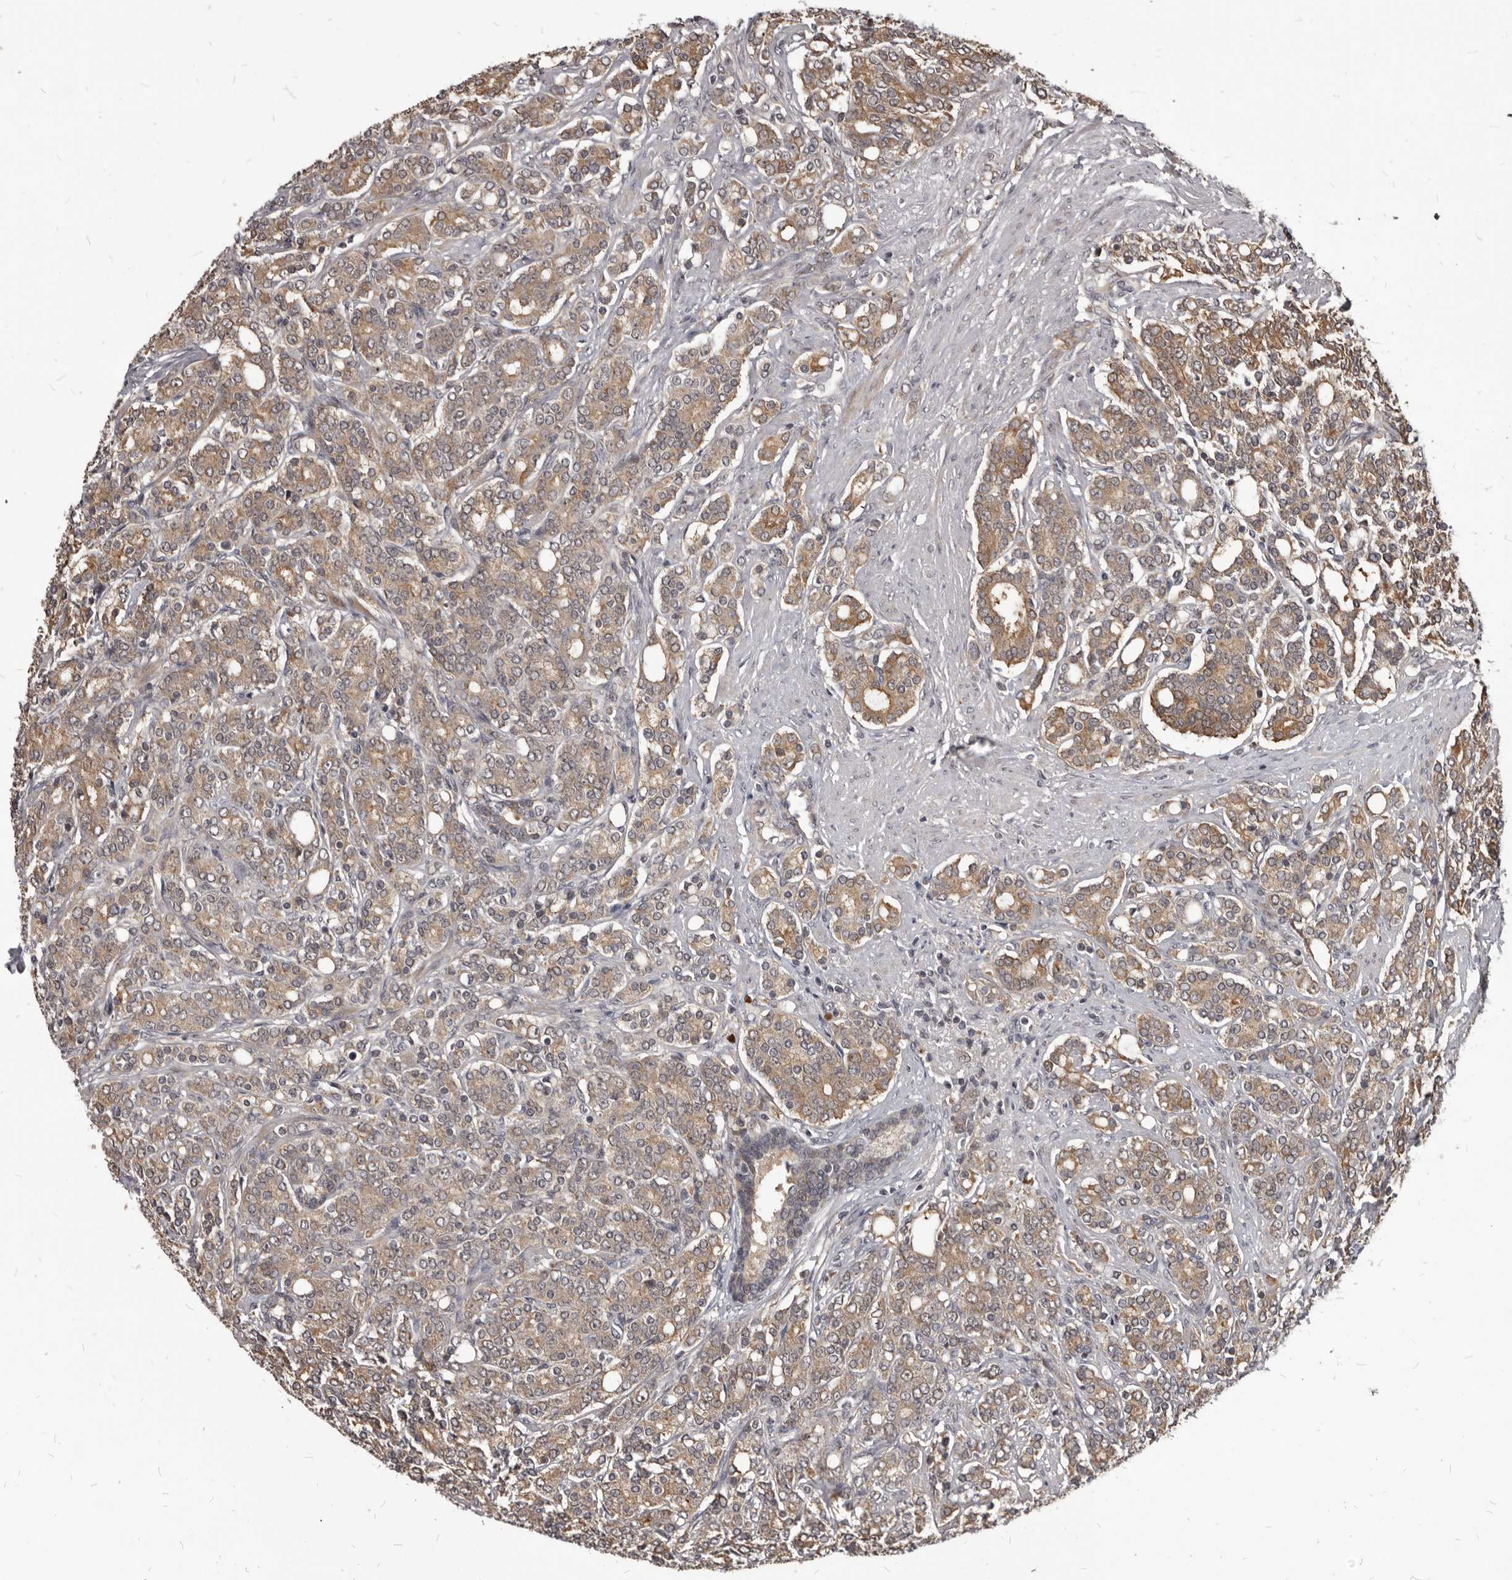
{"staining": {"intensity": "moderate", "quantity": ">75%", "location": "cytoplasmic/membranous"}, "tissue": "prostate cancer", "cell_type": "Tumor cells", "image_type": "cancer", "snomed": [{"axis": "morphology", "description": "Adenocarcinoma, High grade"}, {"axis": "topography", "description": "Prostate"}], "caption": "Immunohistochemical staining of prostate cancer (high-grade adenocarcinoma) reveals medium levels of moderate cytoplasmic/membranous protein positivity in approximately >75% of tumor cells.", "gene": "GABPB2", "patient": {"sex": "male", "age": 62}}